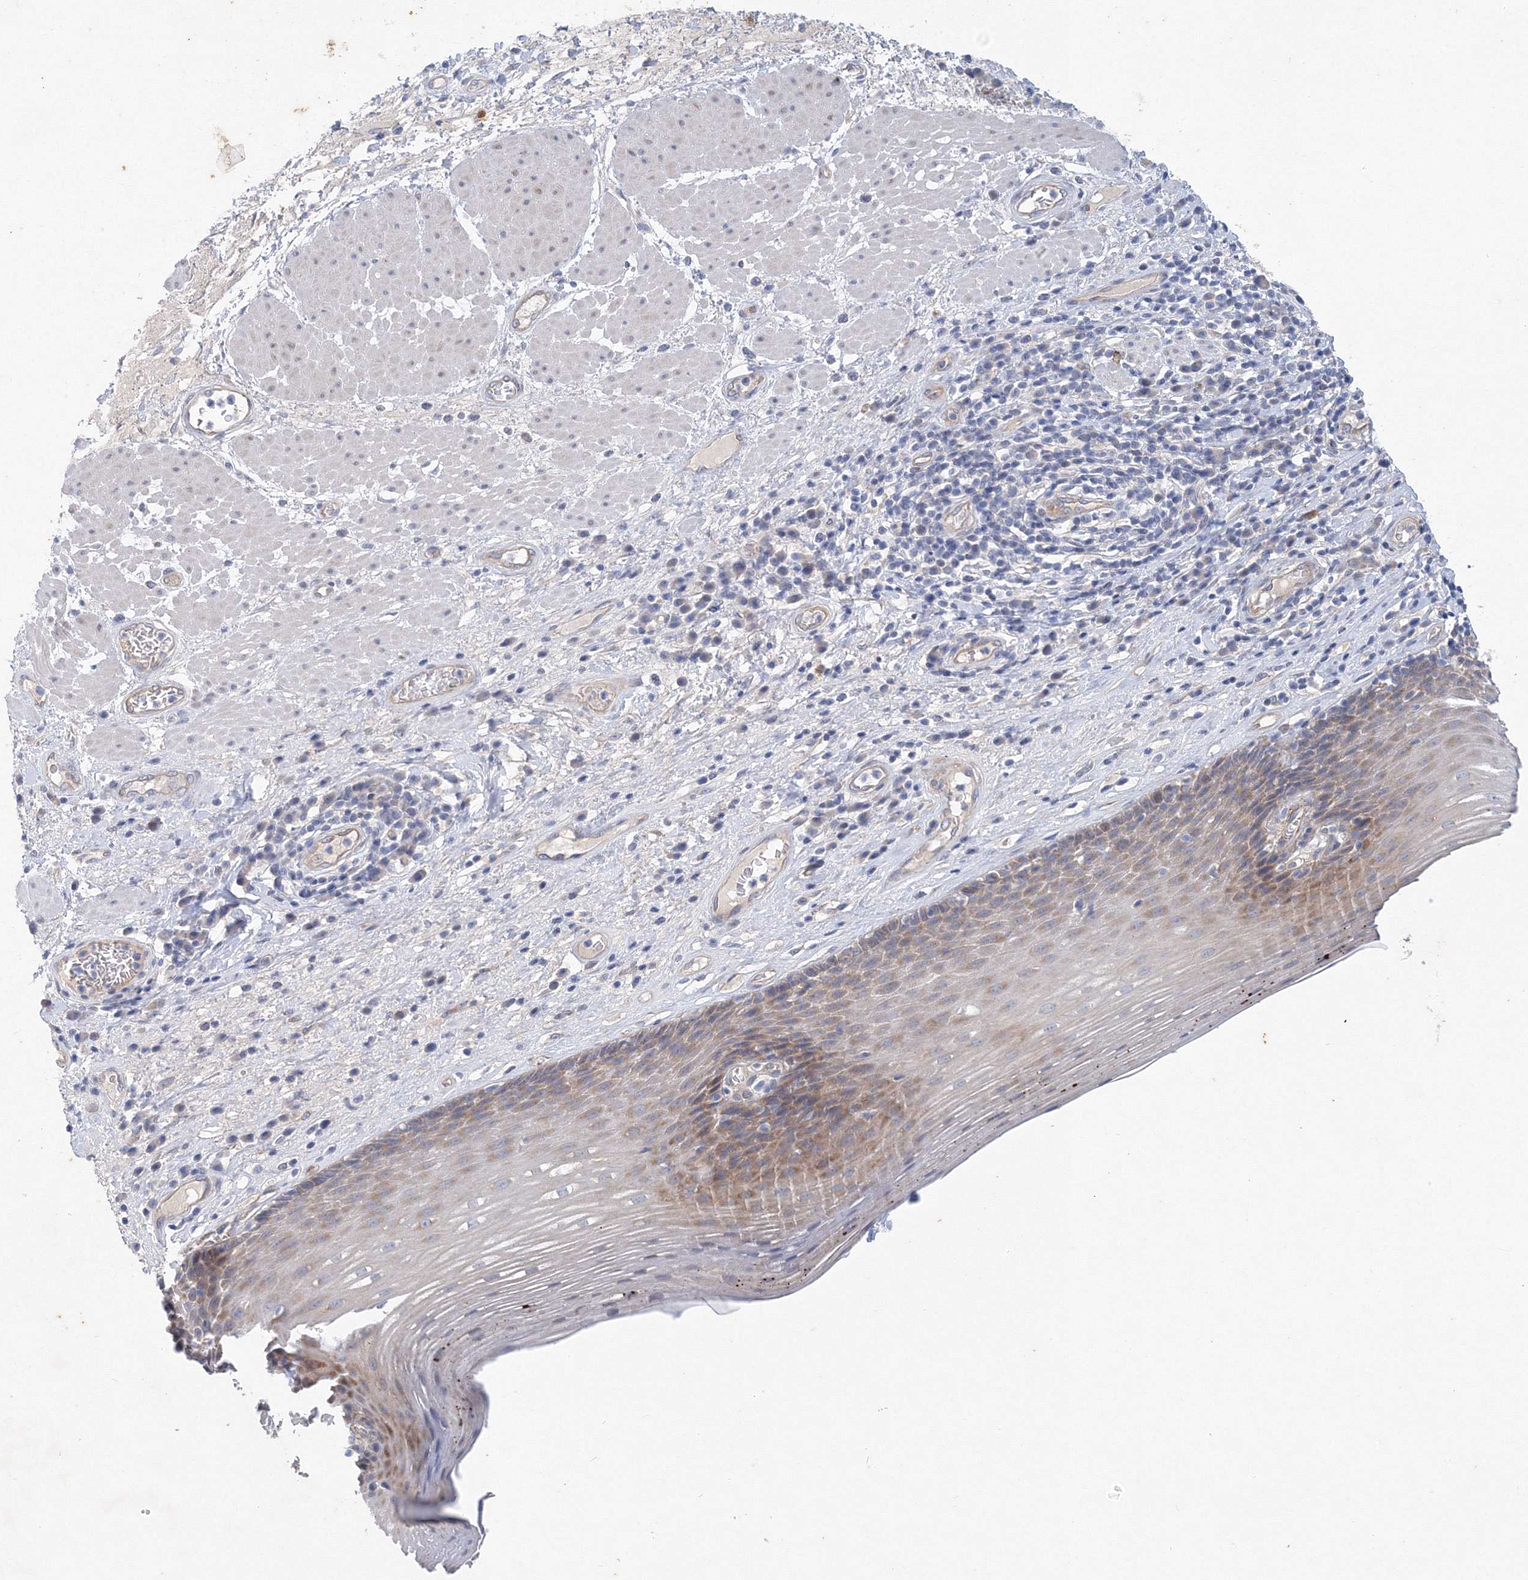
{"staining": {"intensity": "moderate", "quantity": ">75%", "location": "cytoplasmic/membranous"}, "tissue": "esophagus", "cell_type": "Squamous epithelial cells", "image_type": "normal", "snomed": [{"axis": "morphology", "description": "Normal tissue, NOS"}, {"axis": "topography", "description": "Esophagus"}], "caption": "IHC image of unremarkable esophagus stained for a protein (brown), which shows medium levels of moderate cytoplasmic/membranous positivity in about >75% of squamous epithelial cells.", "gene": "TANC1", "patient": {"sex": "male", "age": 62}}